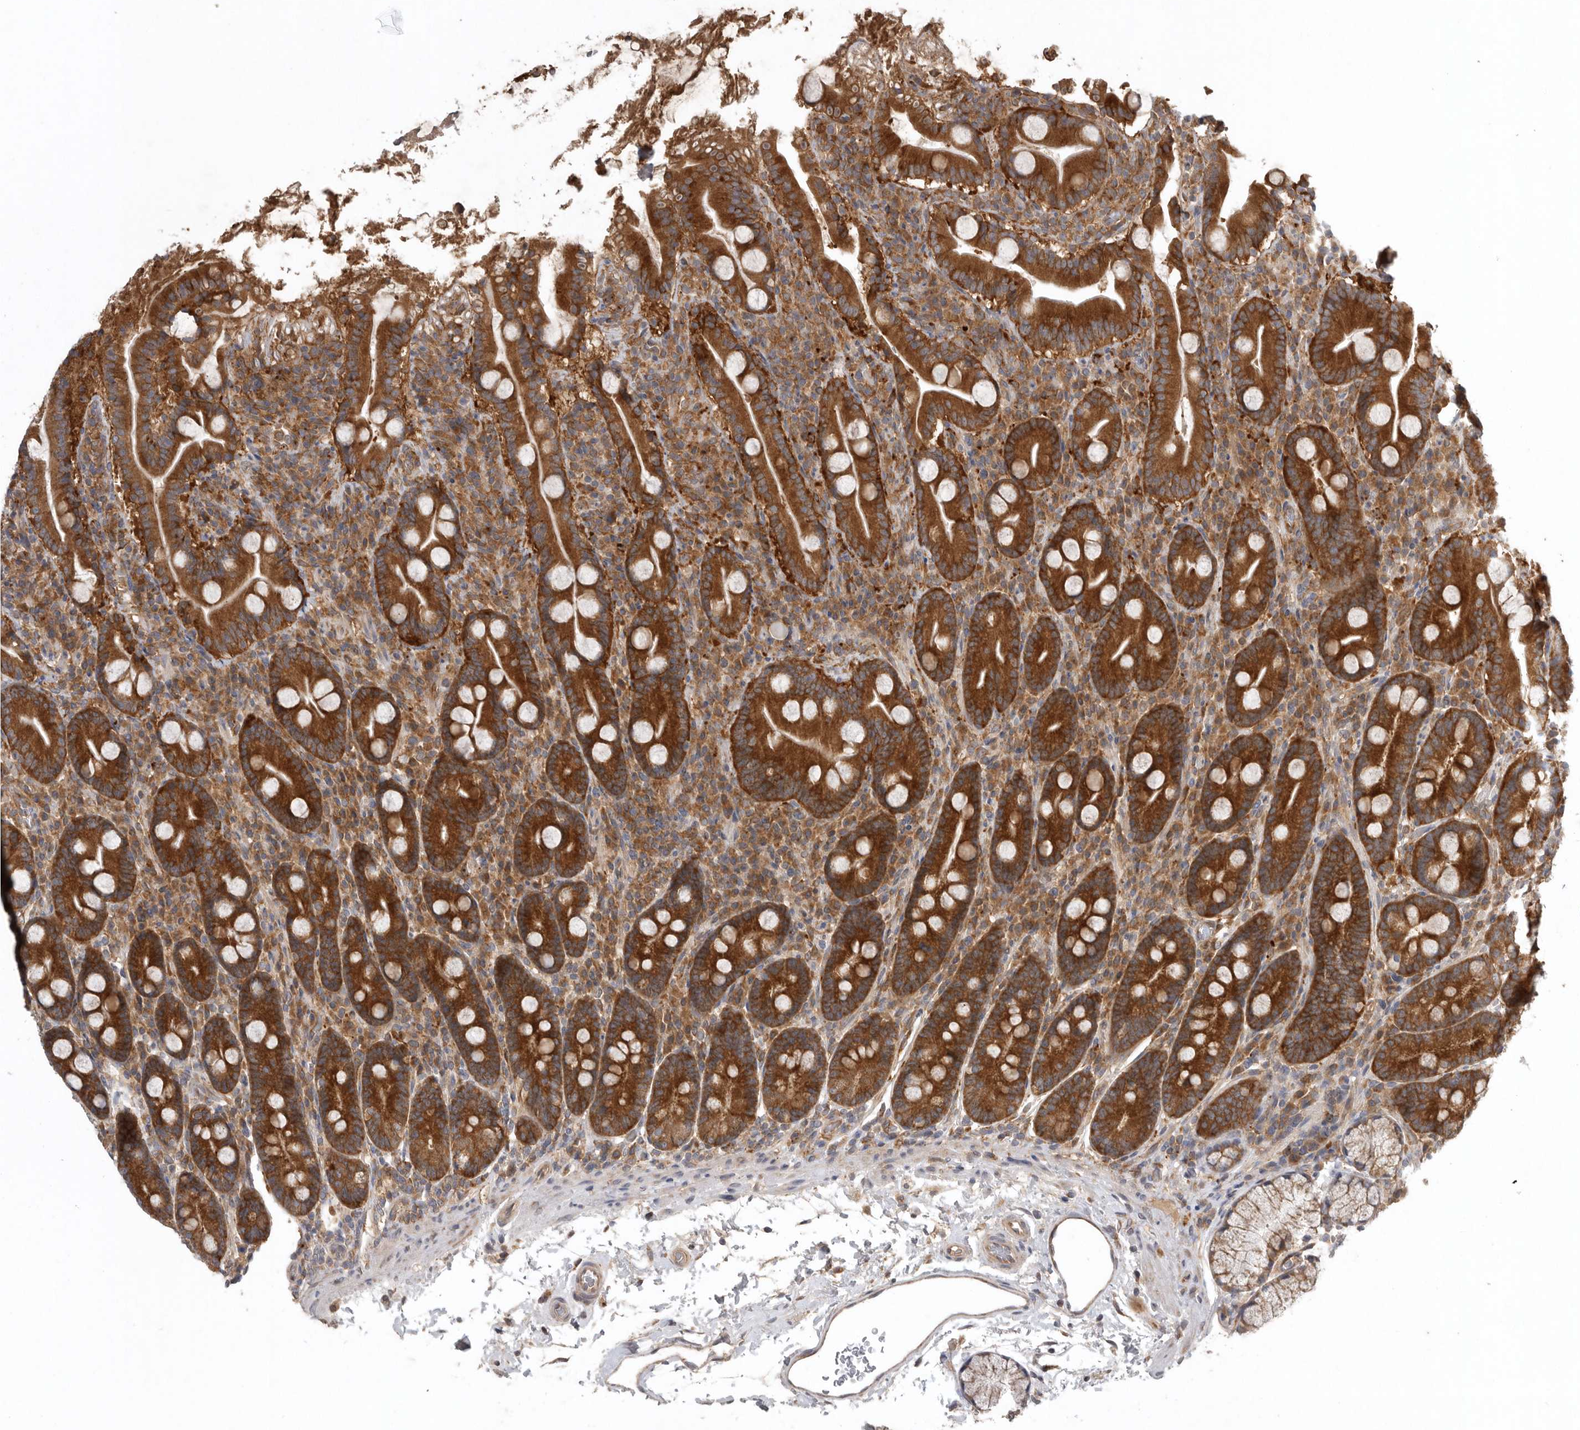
{"staining": {"intensity": "strong", "quantity": ">75%", "location": "cytoplasmic/membranous"}, "tissue": "duodenum", "cell_type": "Glandular cells", "image_type": "normal", "snomed": [{"axis": "morphology", "description": "Normal tissue, NOS"}, {"axis": "topography", "description": "Duodenum"}], "caption": "Immunohistochemistry (DAB) staining of benign duodenum reveals strong cytoplasmic/membranous protein positivity in approximately >75% of glandular cells. (Brightfield microscopy of DAB IHC at high magnification).", "gene": "C1orf109", "patient": {"sex": "male", "age": 35}}